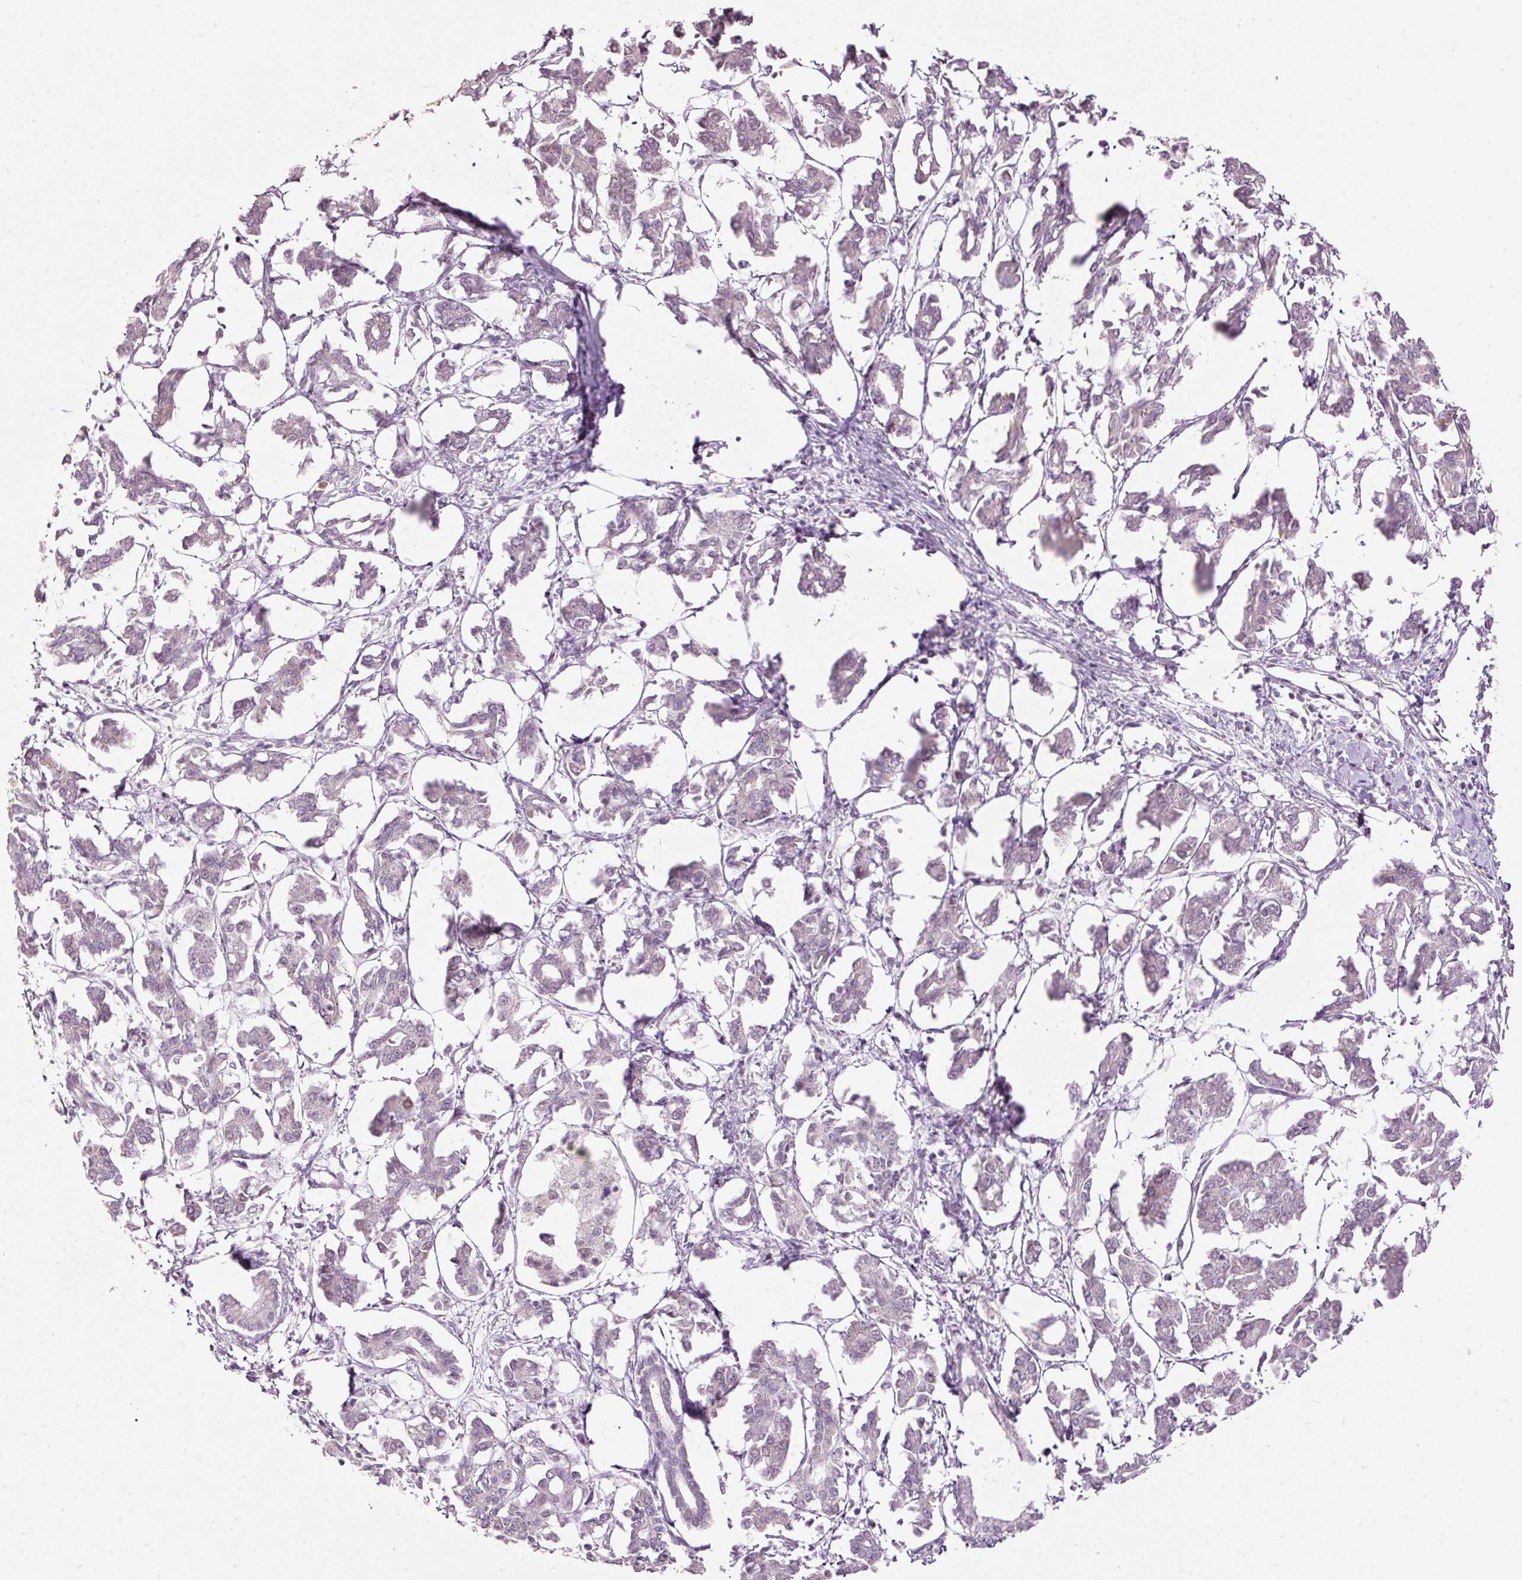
{"staining": {"intensity": "negative", "quantity": "none", "location": "none"}, "tissue": "pancreatic cancer", "cell_type": "Tumor cells", "image_type": "cancer", "snomed": [{"axis": "morphology", "description": "Adenocarcinoma, NOS"}, {"axis": "topography", "description": "Pancreas"}], "caption": "Immunohistochemistry (IHC) of human pancreatic cancer (adenocarcinoma) displays no staining in tumor cells. Brightfield microscopy of immunohistochemistry (IHC) stained with DAB (3,3'-diaminobenzidine) (brown) and hematoxylin (blue), captured at high magnification.", "gene": "TOB2", "patient": {"sex": "male", "age": 61}}